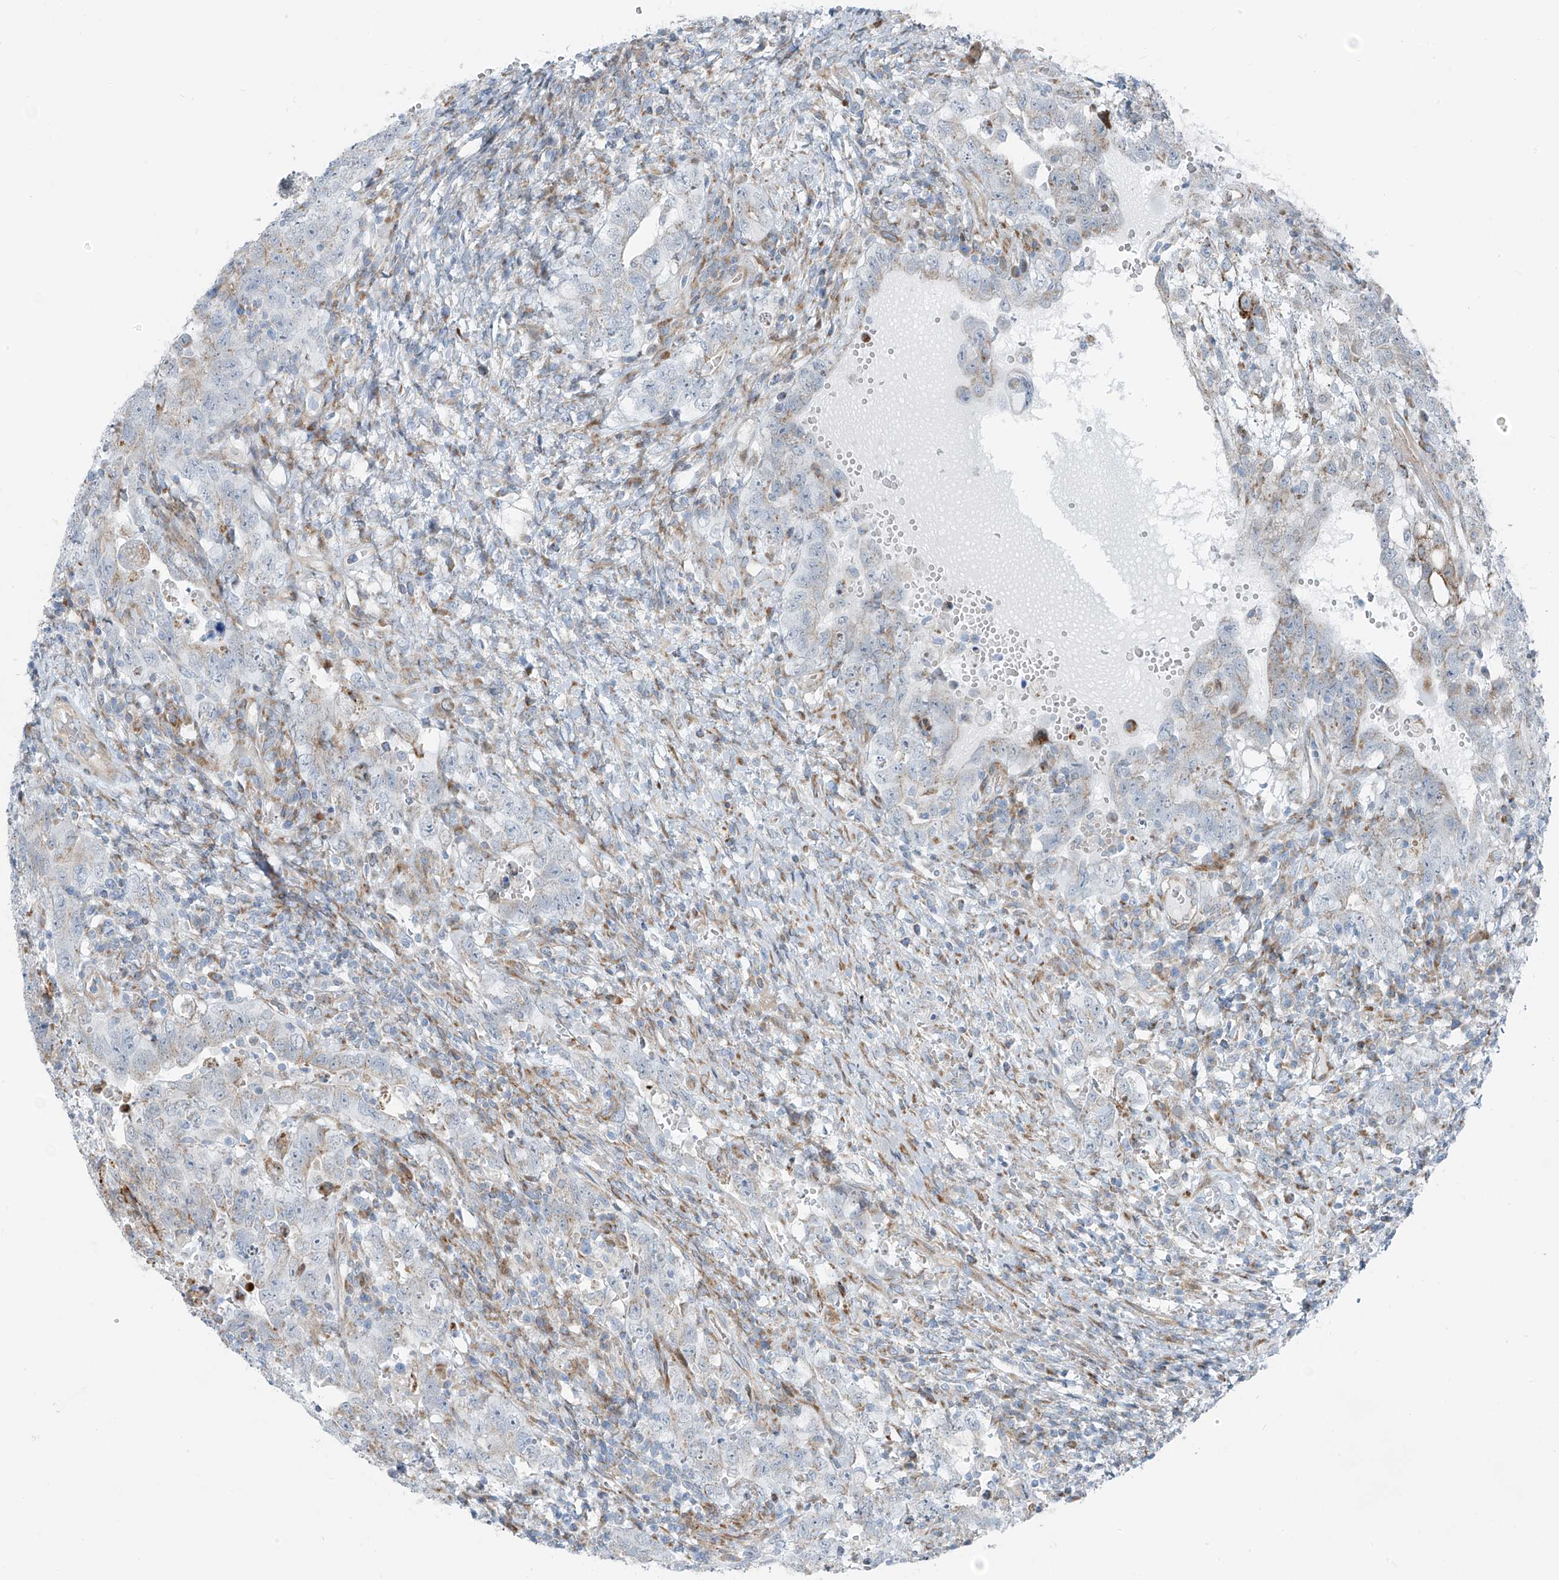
{"staining": {"intensity": "negative", "quantity": "none", "location": "none"}, "tissue": "testis cancer", "cell_type": "Tumor cells", "image_type": "cancer", "snomed": [{"axis": "morphology", "description": "Carcinoma, Embryonal, NOS"}, {"axis": "topography", "description": "Testis"}], "caption": "IHC photomicrograph of testis cancer stained for a protein (brown), which displays no staining in tumor cells.", "gene": "HIC2", "patient": {"sex": "male", "age": 26}}